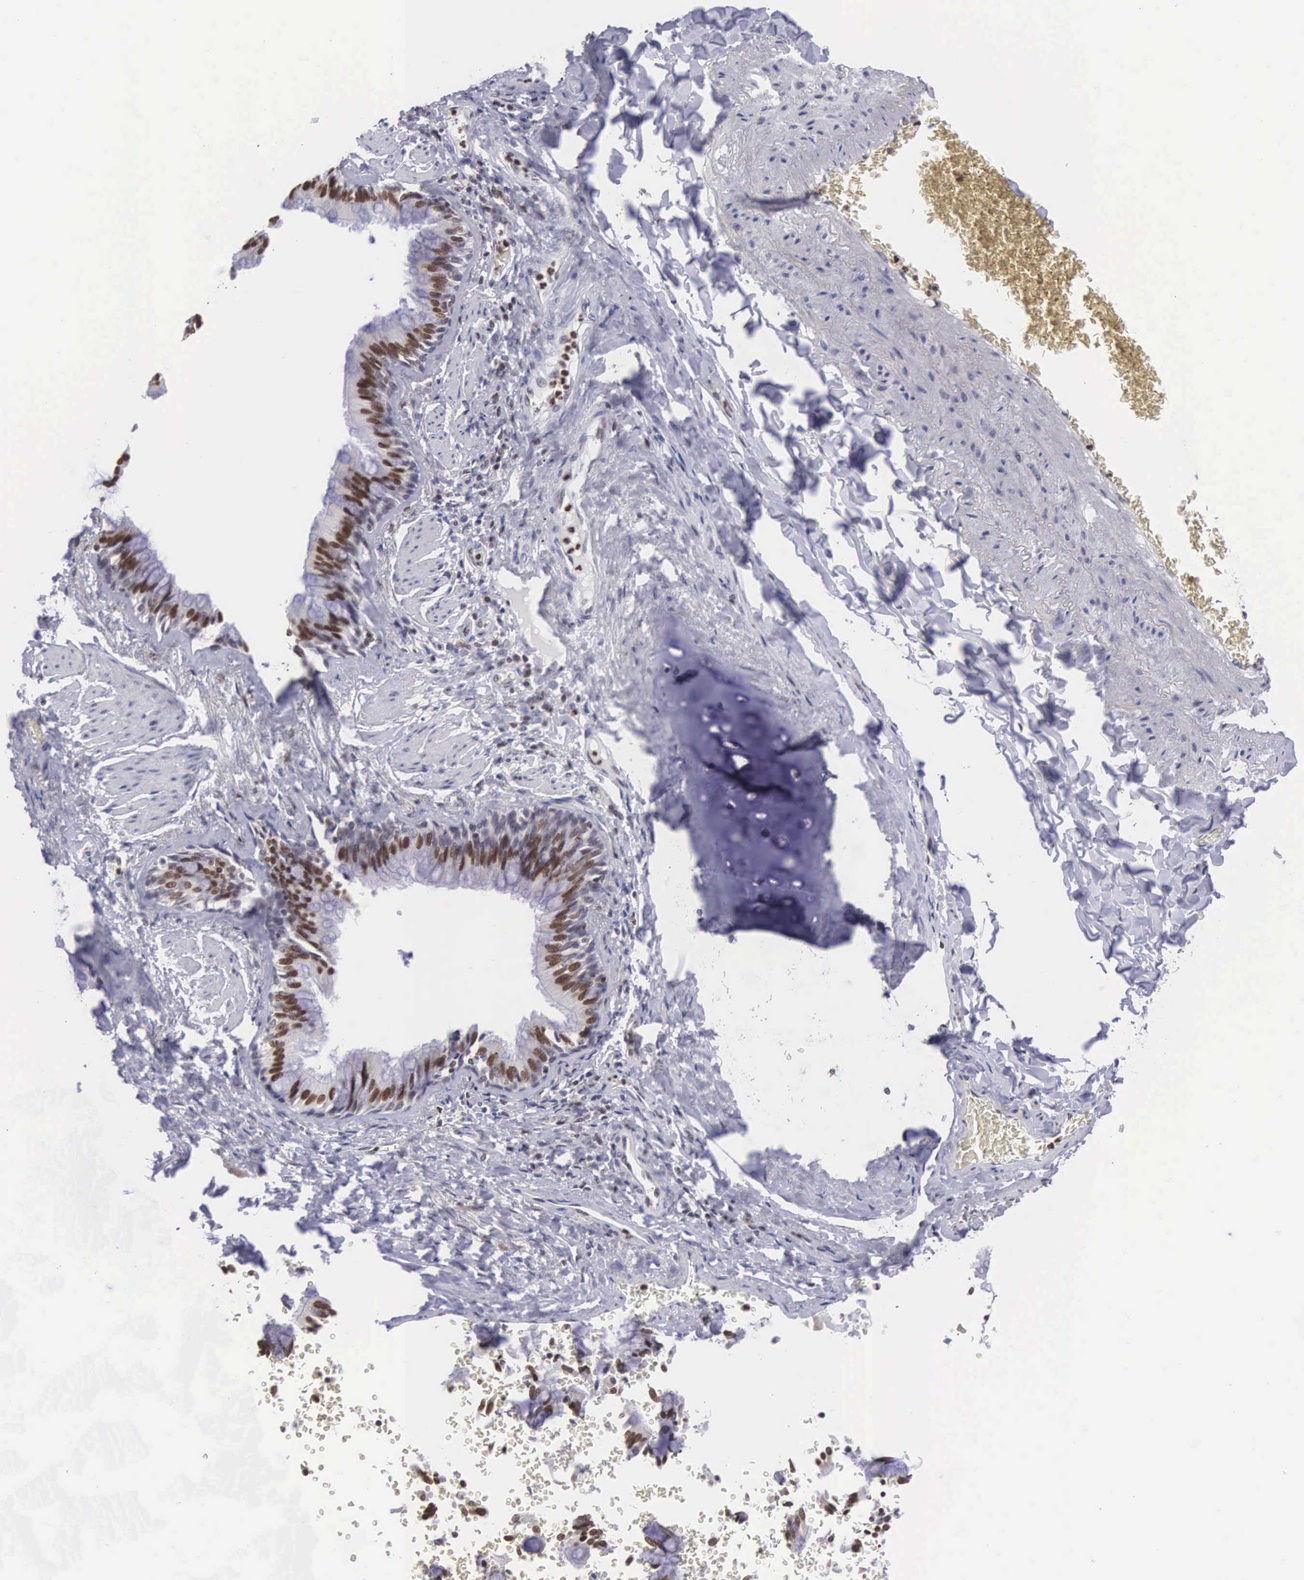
{"staining": {"intensity": "strong", "quantity": ">75%", "location": "nuclear"}, "tissue": "bronchus", "cell_type": "Respiratory epithelial cells", "image_type": "normal", "snomed": [{"axis": "morphology", "description": "Normal tissue, NOS"}, {"axis": "topography", "description": "Lung"}], "caption": "IHC of unremarkable human bronchus reveals high levels of strong nuclear expression in about >75% of respiratory epithelial cells.", "gene": "VRK1", "patient": {"sex": "male", "age": 54}}